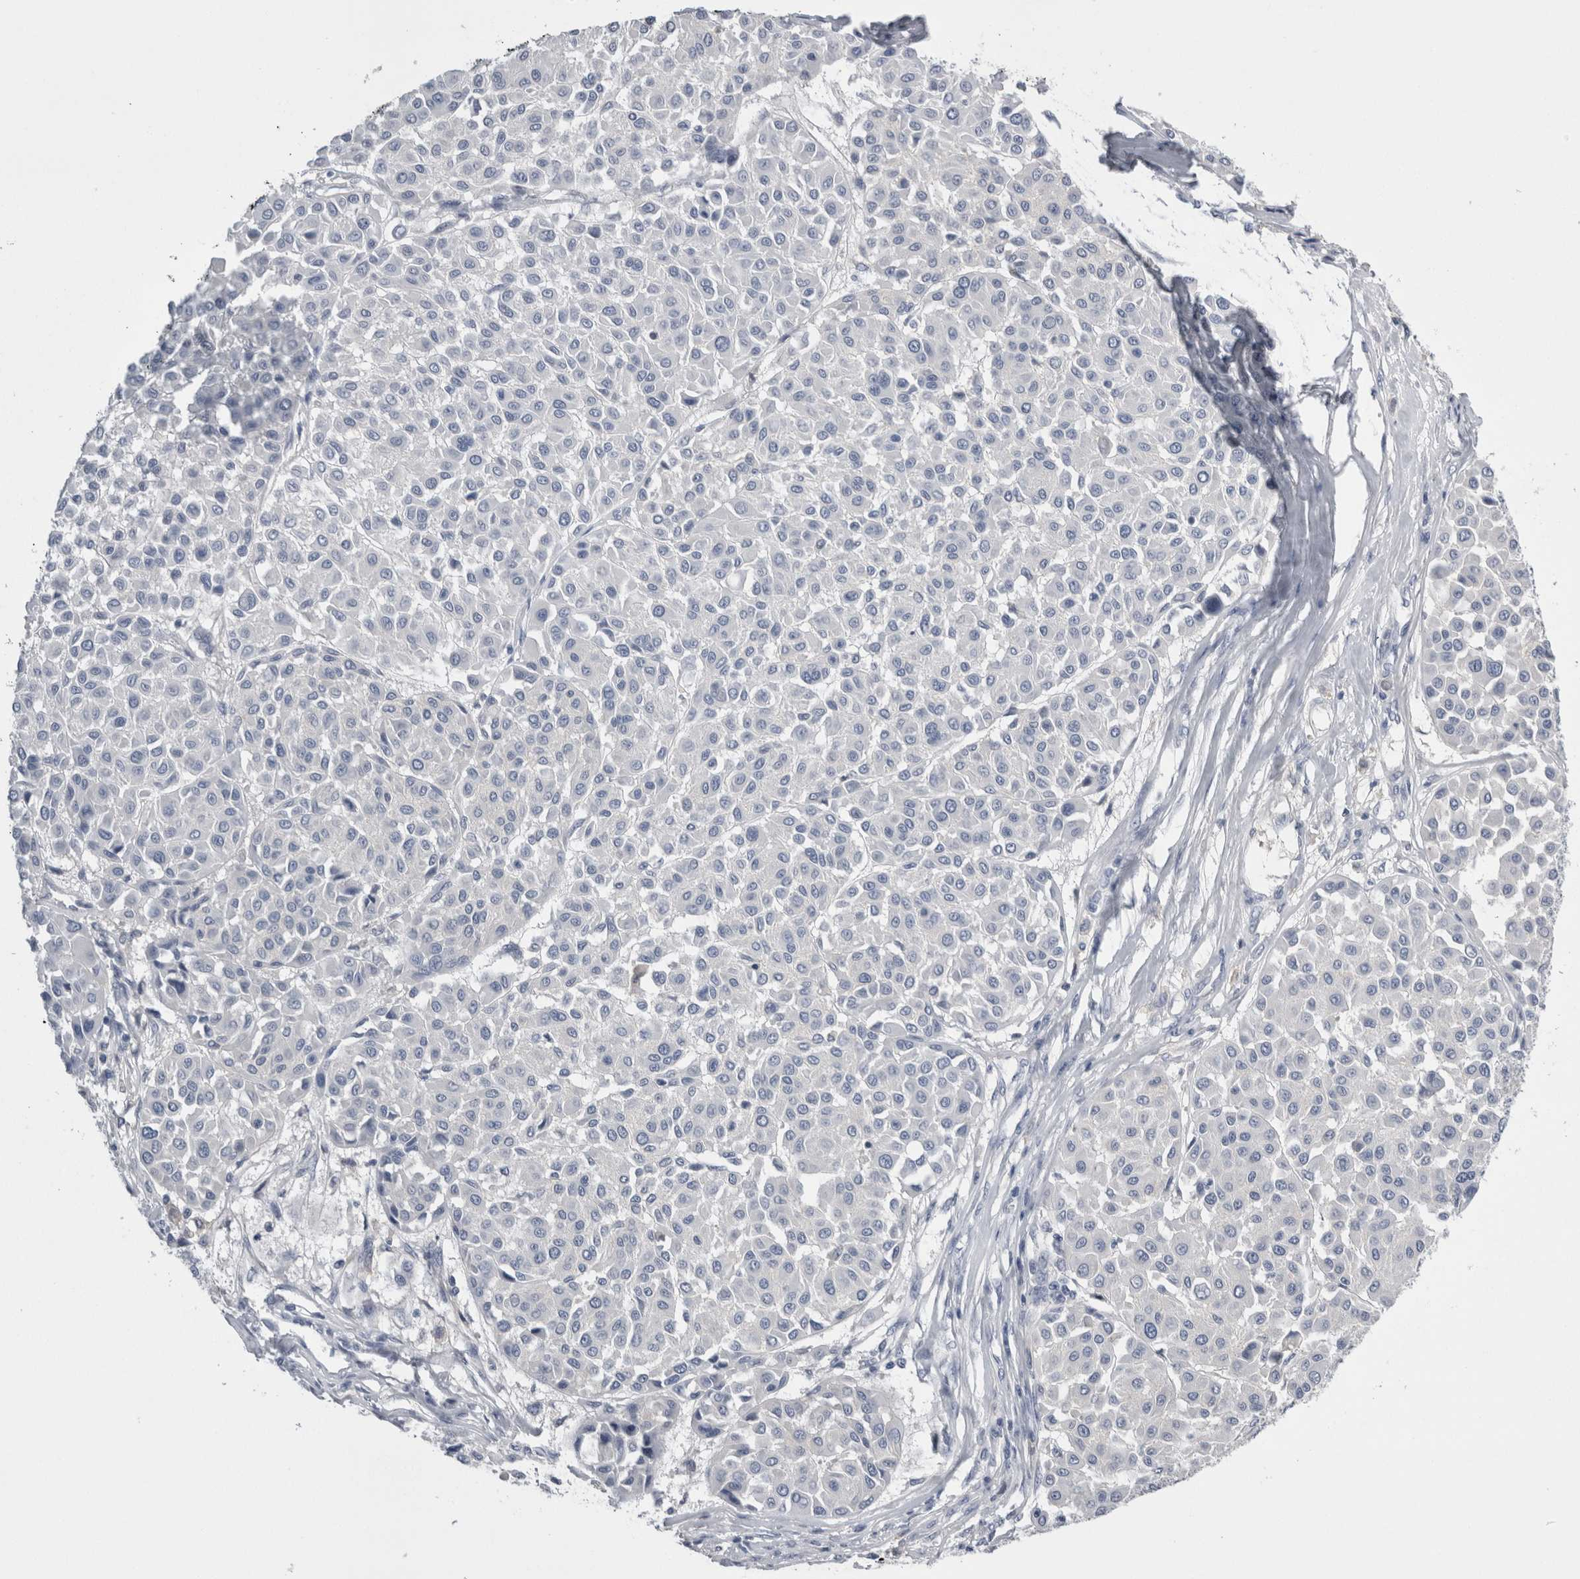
{"staining": {"intensity": "negative", "quantity": "none", "location": "none"}, "tissue": "melanoma", "cell_type": "Tumor cells", "image_type": "cancer", "snomed": [{"axis": "morphology", "description": "Malignant melanoma, Metastatic site"}, {"axis": "topography", "description": "Soft tissue"}], "caption": "Immunohistochemical staining of melanoma demonstrates no significant positivity in tumor cells. (Stains: DAB (3,3'-diaminobenzidine) immunohistochemistry (IHC) with hematoxylin counter stain, Microscopy: brightfield microscopy at high magnification).", "gene": "REG1A", "patient": {"sex": "male", "age": 41}}